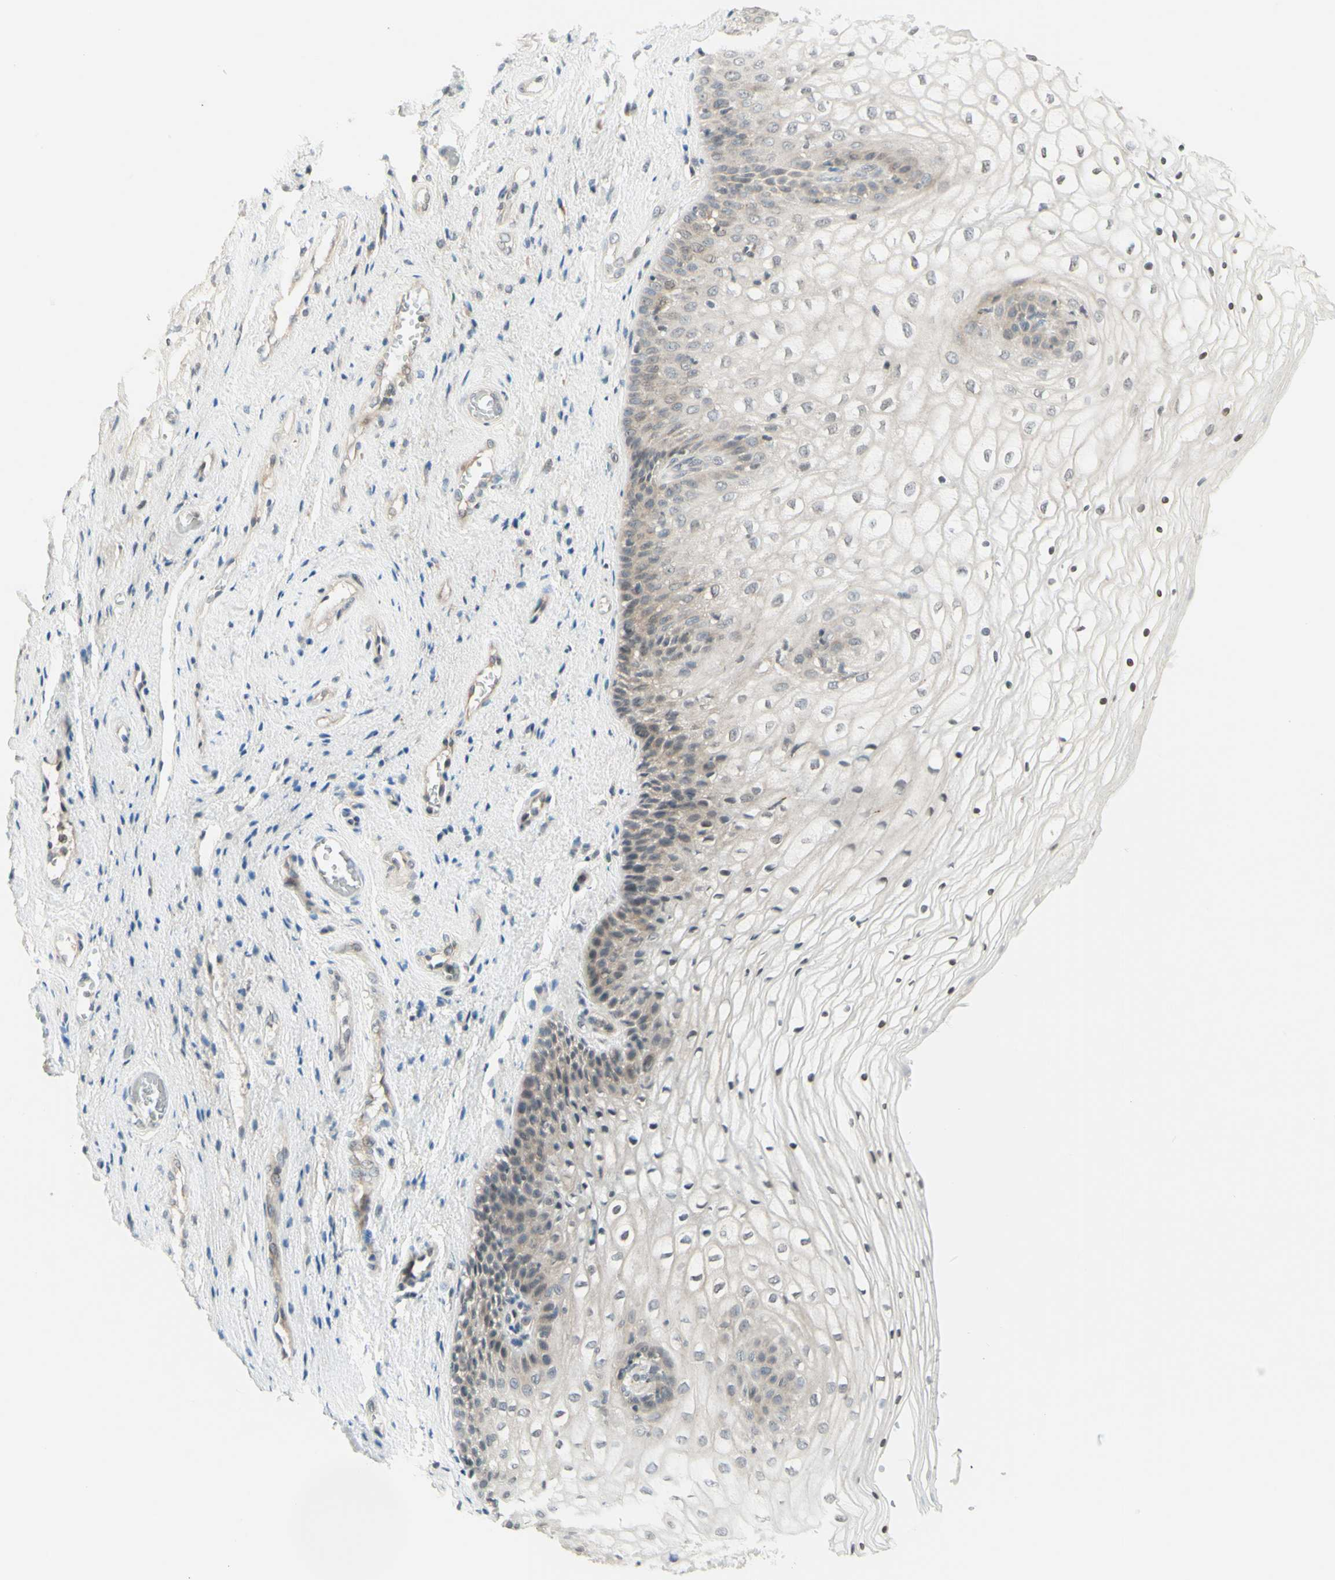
{"staining": {"intensity": "weak", "quantity": ">75%", "location": "cytoplasmic/membranous"}, "tissue": "vagina", "cell_type": "Squamous epithelial cells", "image_type": "normal", "snomed": [{"axis": "morphology", "description": "Normal tissue, NOS"}, {"axis": "topography", "description": "Vagina"}], "caption": "Protein expression analysis of unremarkable human vagina reveals weak cytoplasmic/membranous staining in approximately >75% of squamous epithelial cells.", "gene": "ZW10", "patient": {"sex": "female", "age": 34}}